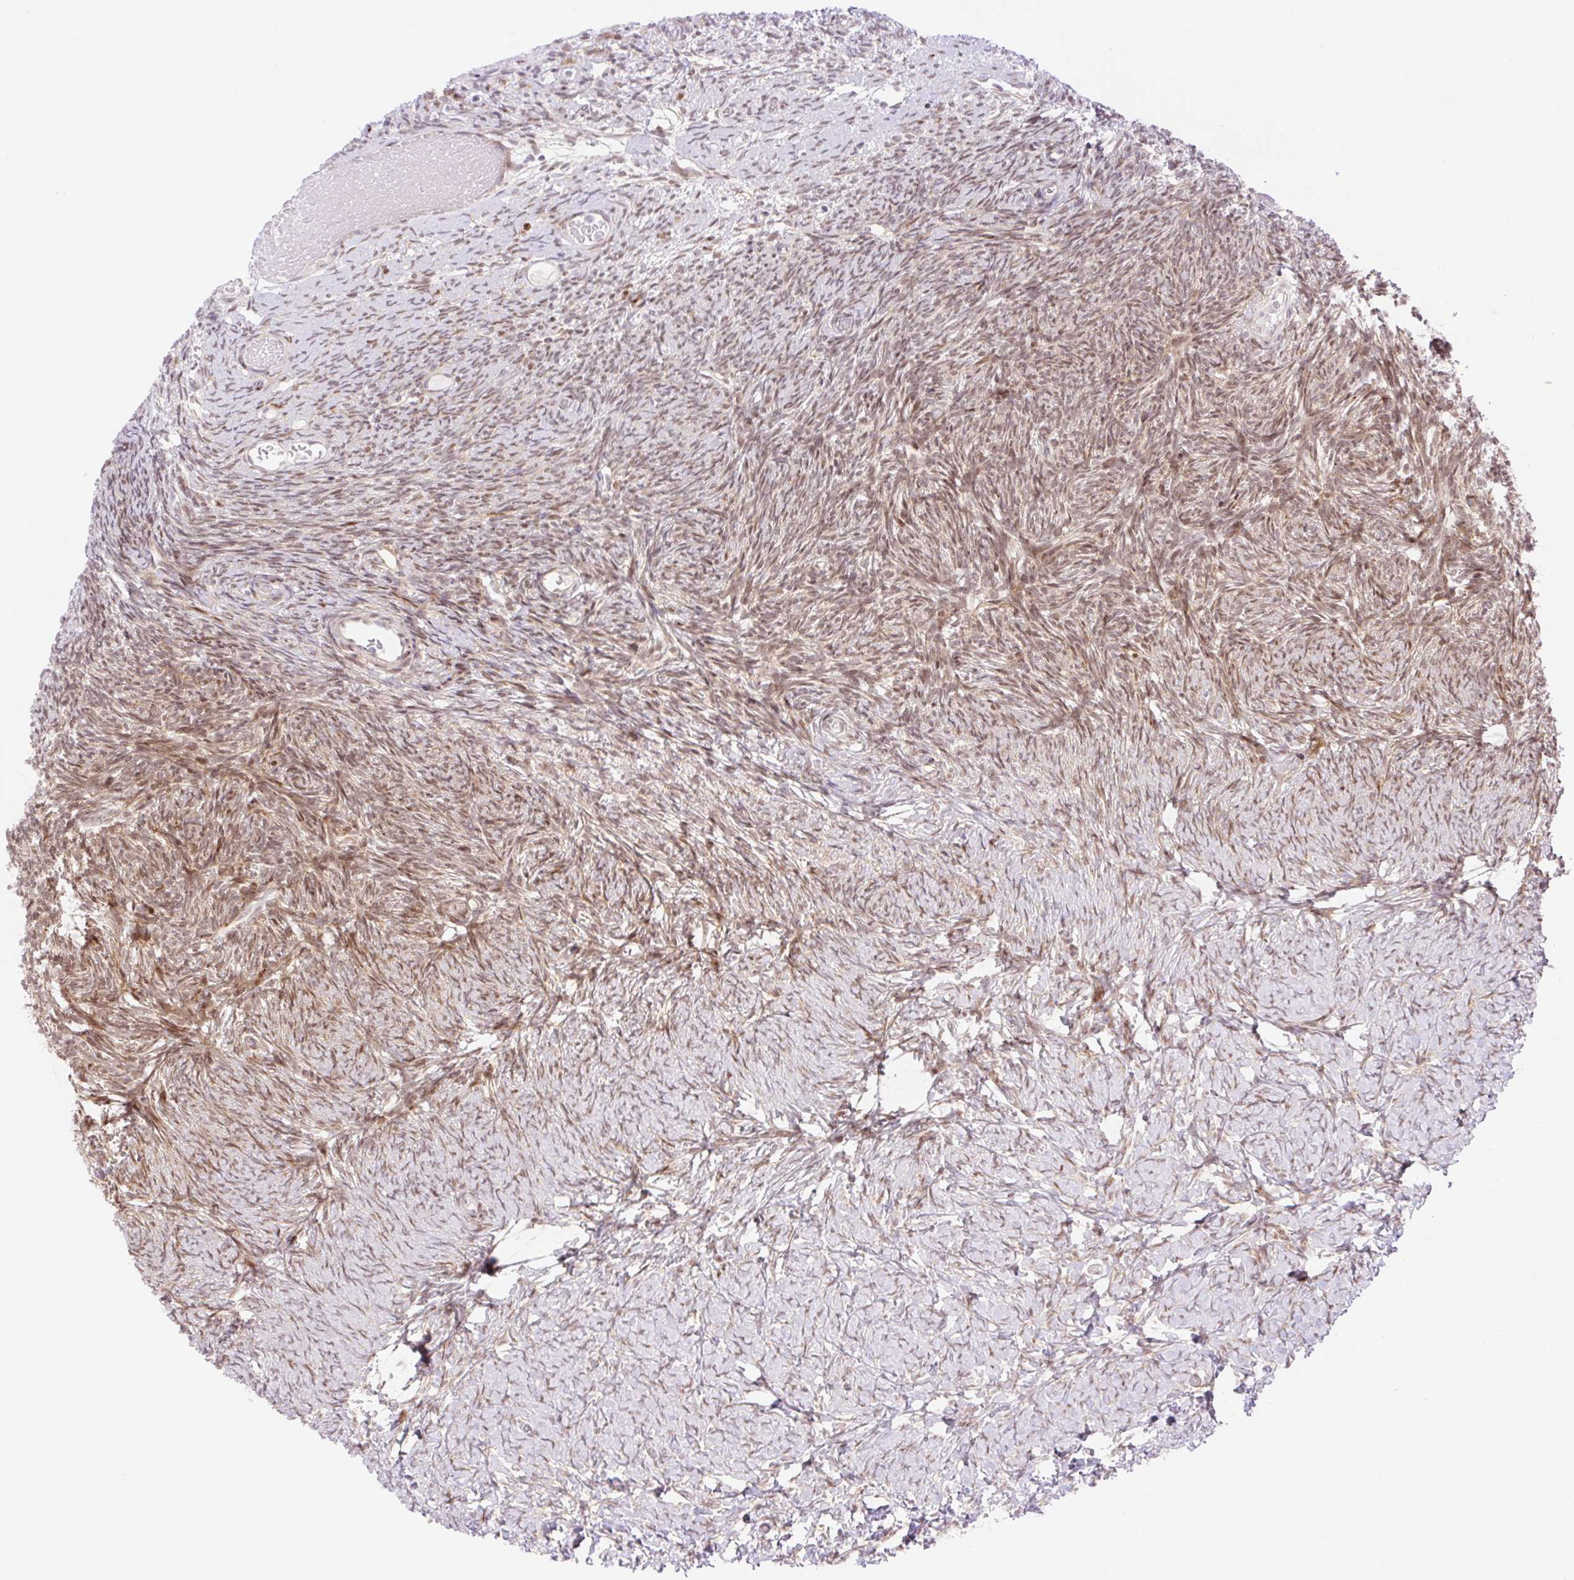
{"staining": {"intensity": "moderate", "quantity": ">75%", "location": "cytoplasmic/membranous,nuclear"}, "tissue": "ovary", "cell_type": "Follicle cells", "image_type": "normal", "snomed": [{"axis": "morphology", "description": "Normal tissue, NOS"}, {"axis": "topography", "description": "Ovary"}], "caption": "Protein analysis of normal ovary exhibits moderate cytoplasmic/membranous,nuclear positivity in approximately >75% of follicle cells.", "gene": "ENSG00000264668", "patient": {"sex": "female", "age": 39}}